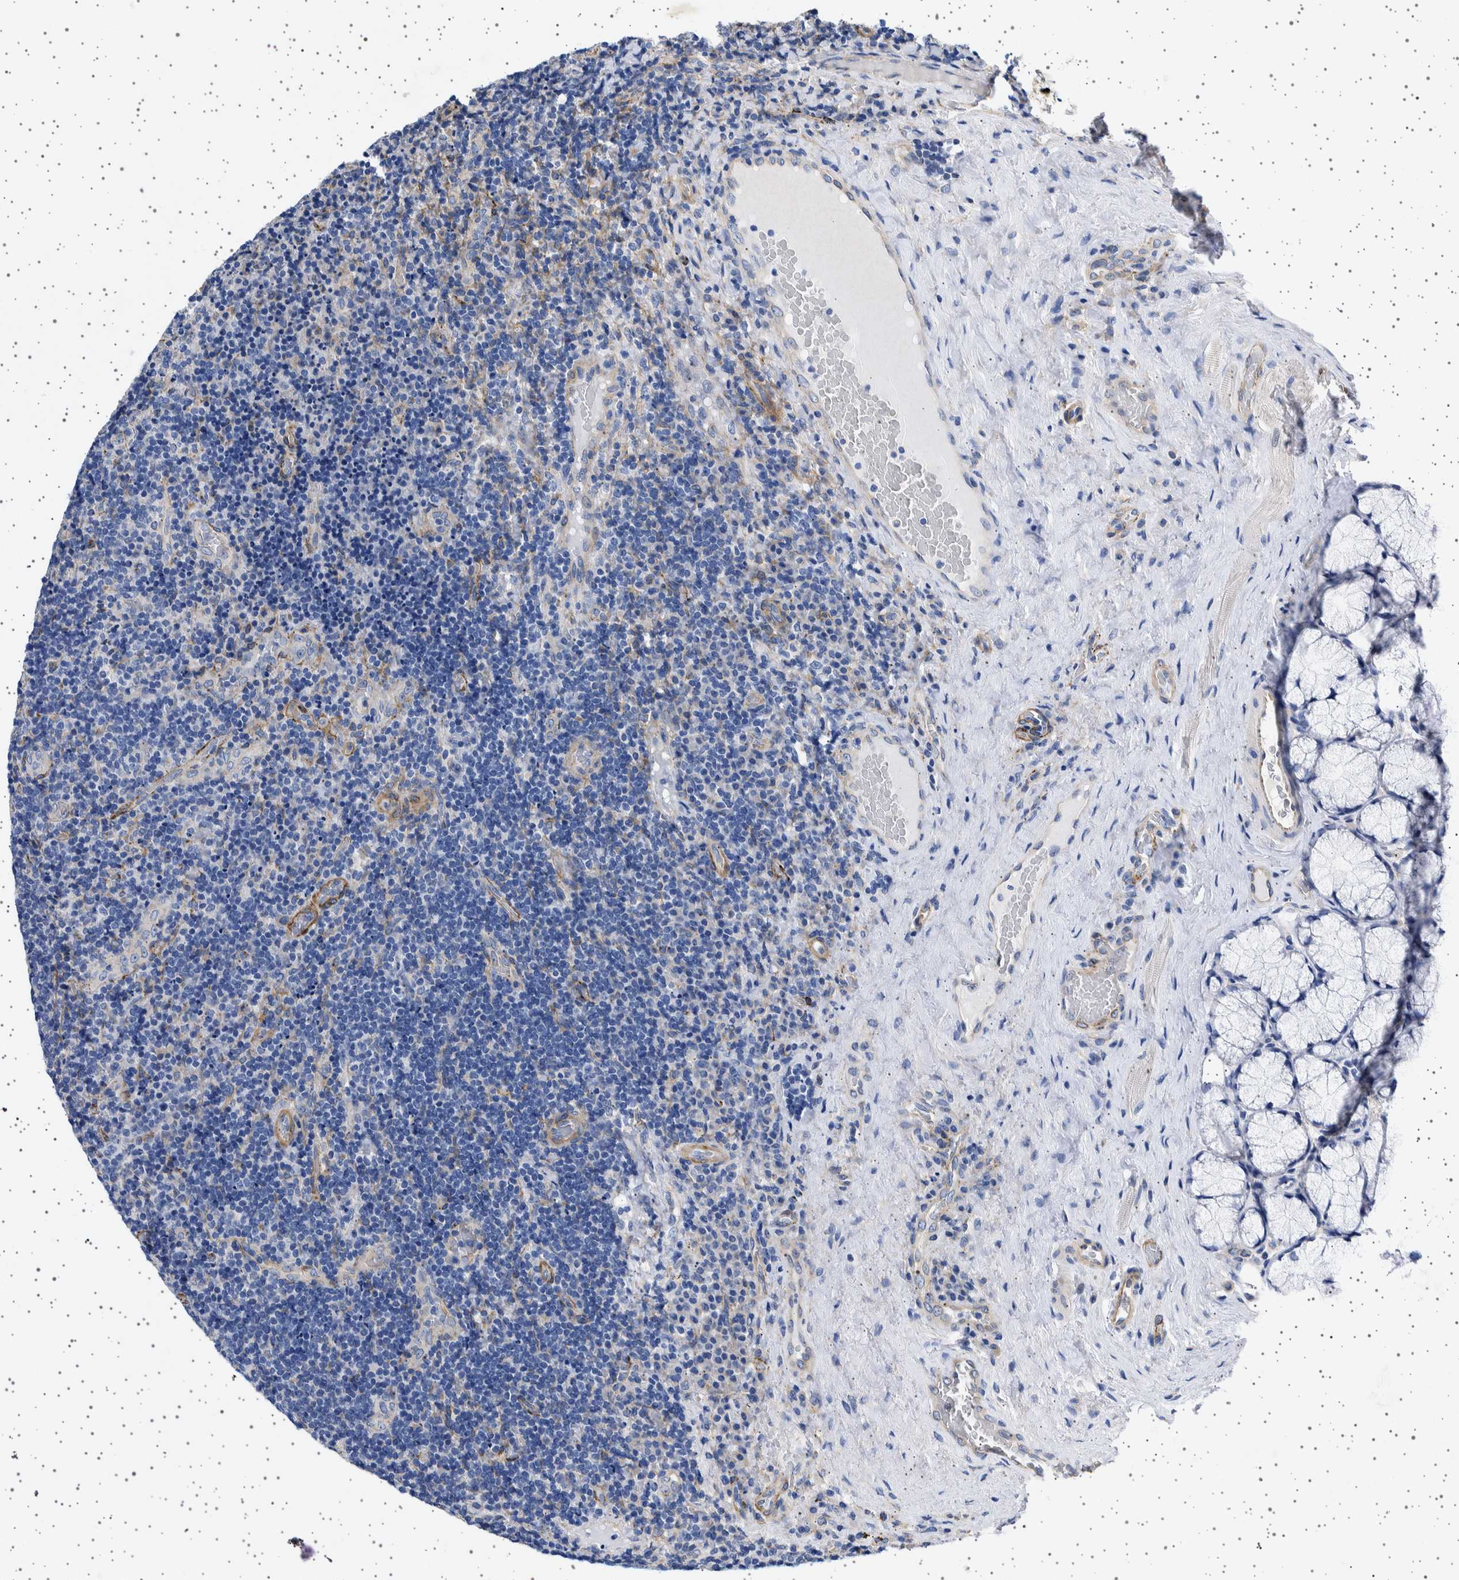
{"staining": {"intensity": "negative", "quantity": "none", "location": "none"}, "tissue": "lymphoma", "cell_type": "Tumor cells", "image_type": "cancer", "snomed": [{"axis": "morphology", "description": "Malignant lymphoma, non-Hodgkin's type, High grade"}, {"axis": "topography", "description": "Tonsil"}], "caption": "This image is of lymphoma stained with immunohistochemistry to label a protein in brown with the nuclei are counter-stained blue. There is no expression in tumor cells.", "gene": "SEPTIN4", "patient": {"sex": "female", "age": 36}}